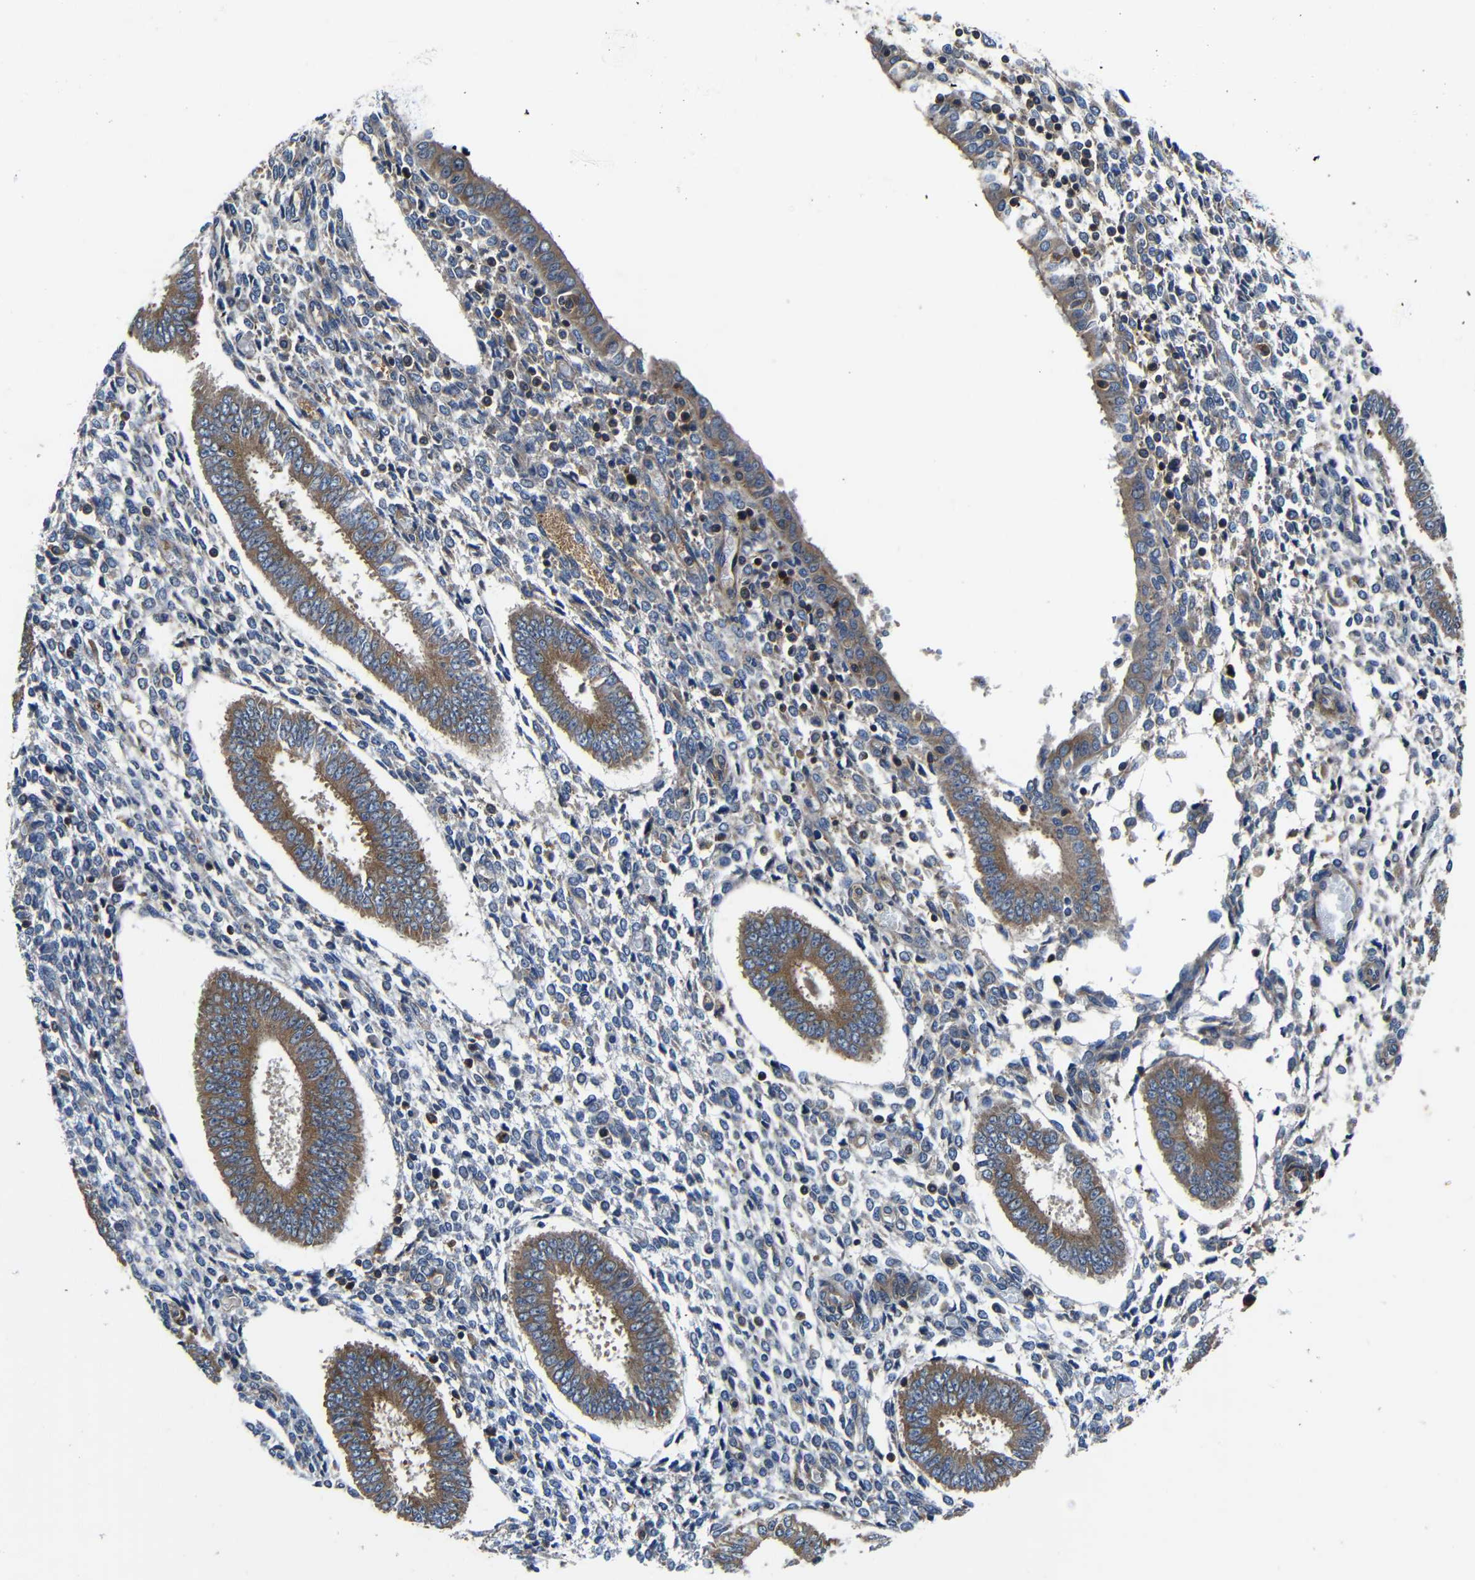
{"staining": {"intensity": "negative", "quantity": "none", "location": "none"}, "tissue": "endometrium", "cell_type": "Cells in endometrial stroma", "image_type": "normal", "snomed": [{"axis": "morphology", "description": "Normal tissue, NOS"}, {"axis": "topography", "description": "Endometrium"}], "caption": "High magnification brightfield microscopy of unremarkable endometrium stained with DAB (3,3'-diaminobenzidine) (brown) and counterstained with hematoxylin (blue): cells in endometrial stroma show no significant staining.", "gene": "CNR2", "patient": {"sex": "female", "age": 35}}